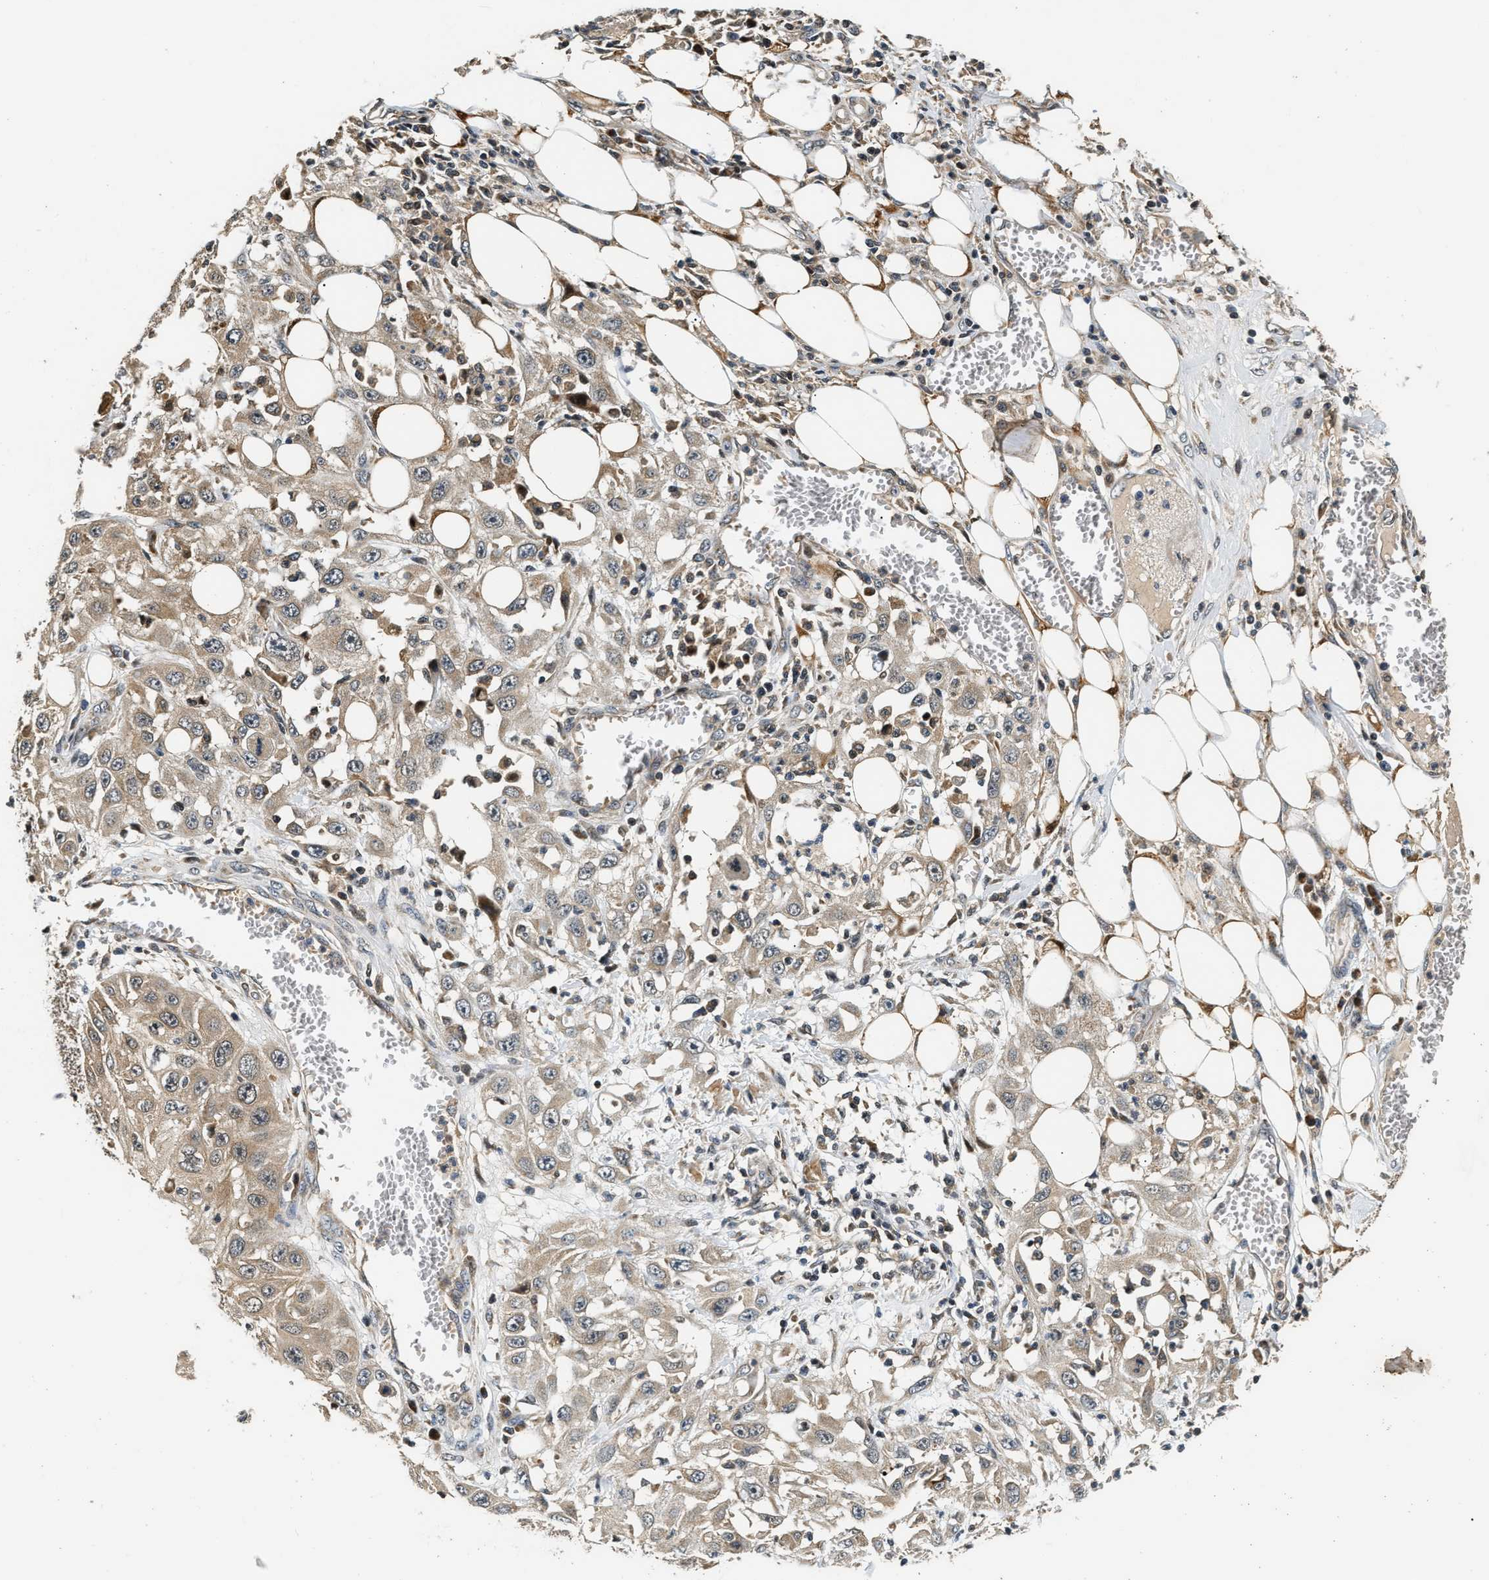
{"staining": {"intensity": "weak", "quantity": ">75%", "location": "cytoplasmic/membranous"}, "tissue": "skin cancer", "cell_type": "Tumor cells", "image_type": "cancer", "snomed": [{"axis": "morphology", "description": "Squamous cell carcinoma, NOS"}, {"axis": "topography", "description": "Skin"}], "caption": "A brown stain labels weak cytoplasmic/membranous expression of a protein in skin cancer tumor cells.", "gene": "EXTL2", "patient": {"sex": "male", "age": 75}}